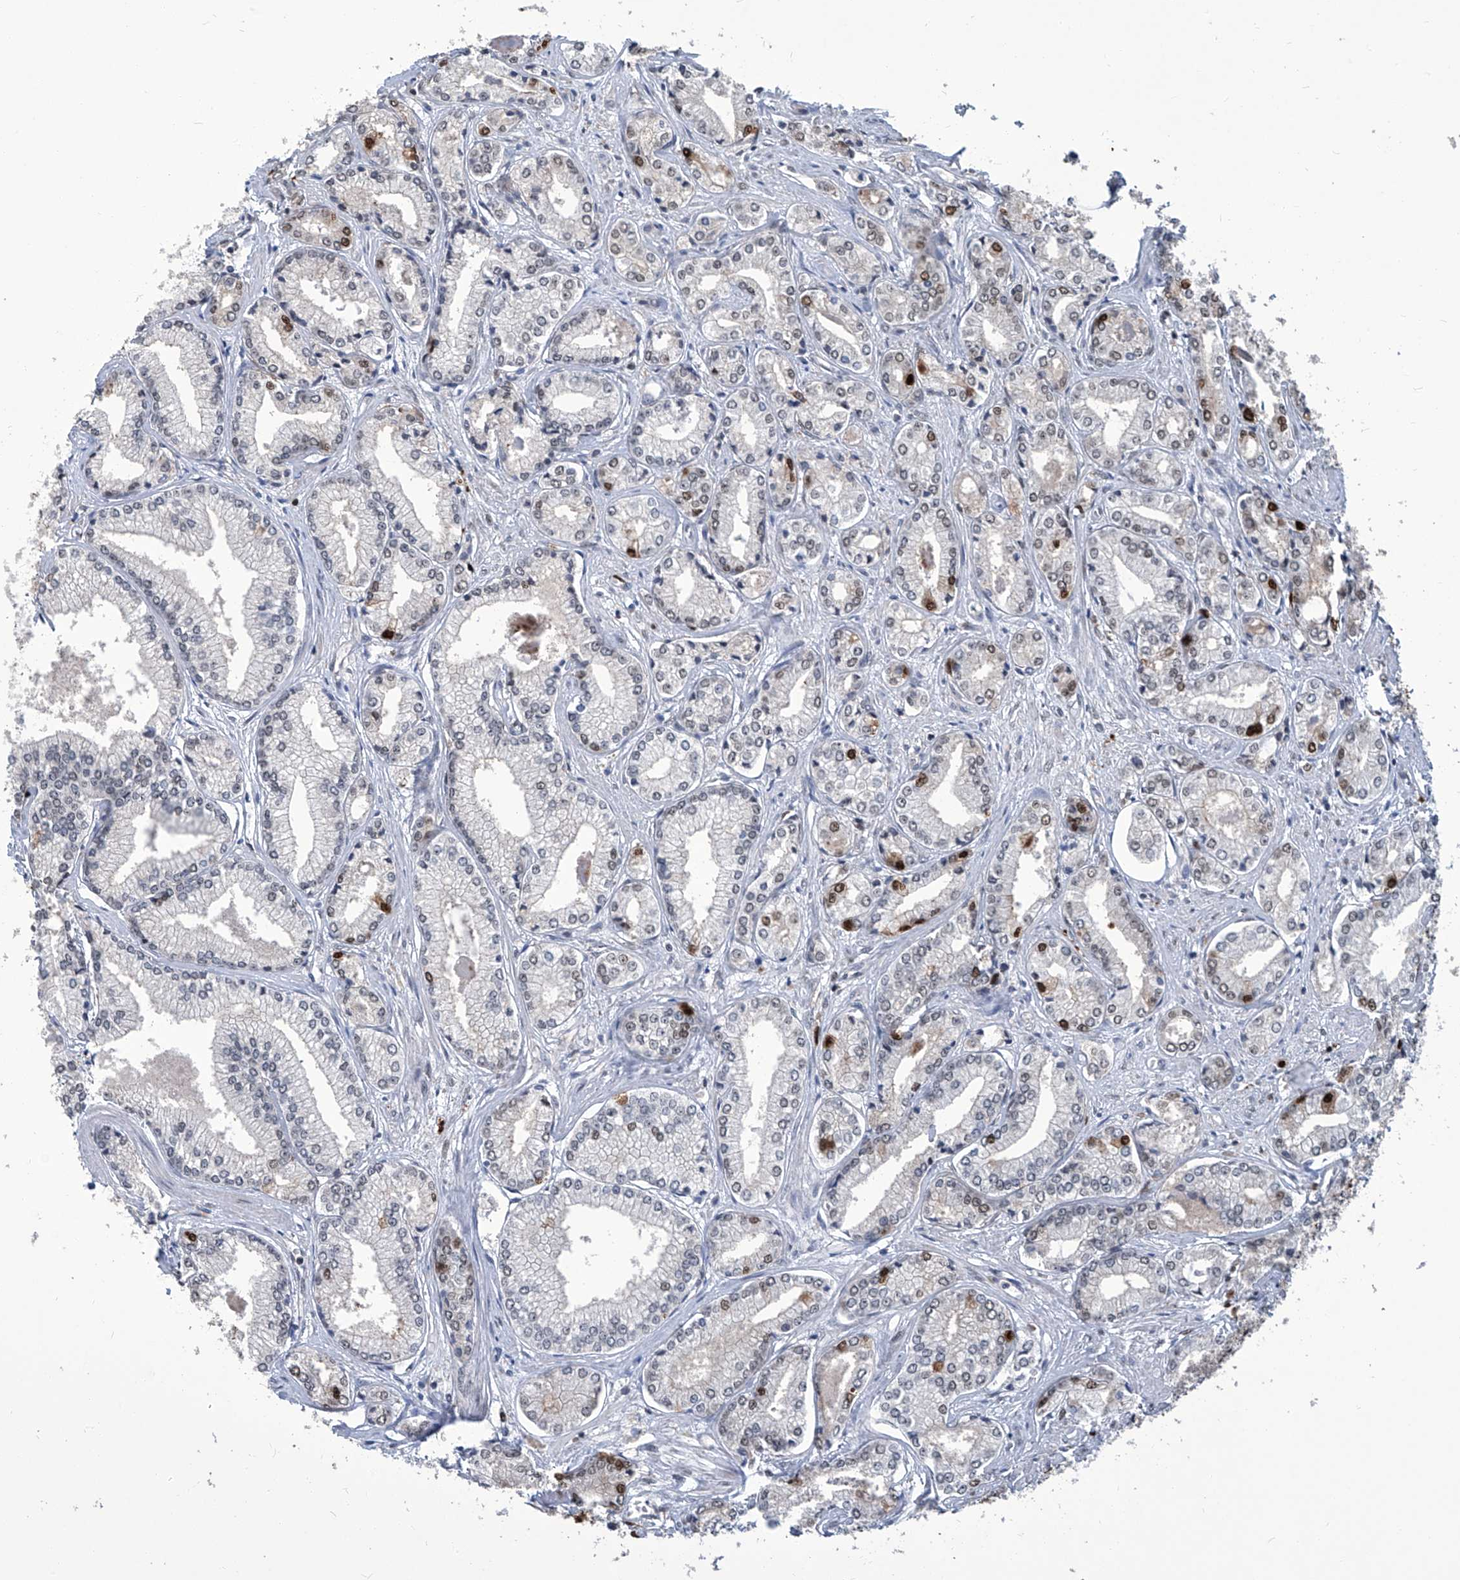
{"staining": {"intensity": "strong", "quantity": "<25%", "location": "nuclear"}, "tissue": "prostate cancer", "cell_type": "Tumor cells", "image_type": "cancer", "snomed": [{"axis": "morphology", "description": "Adenocarcinoma, Low grade"}, {"axis": "topography", "description": "Prostate"}], "caption": "Immunohistochemistry (IHC) micrograph of neoplastic tissue: low-grade adenocarcinoma (prostate) stained using immunohistochemistry demonstrates medium levels of strong protein expression localized specifically in the nuclear of tumor cells, appearing as a nuclear brown color.", "gene": "PCNA", "patient": {"sex": "male", "age": 60}}